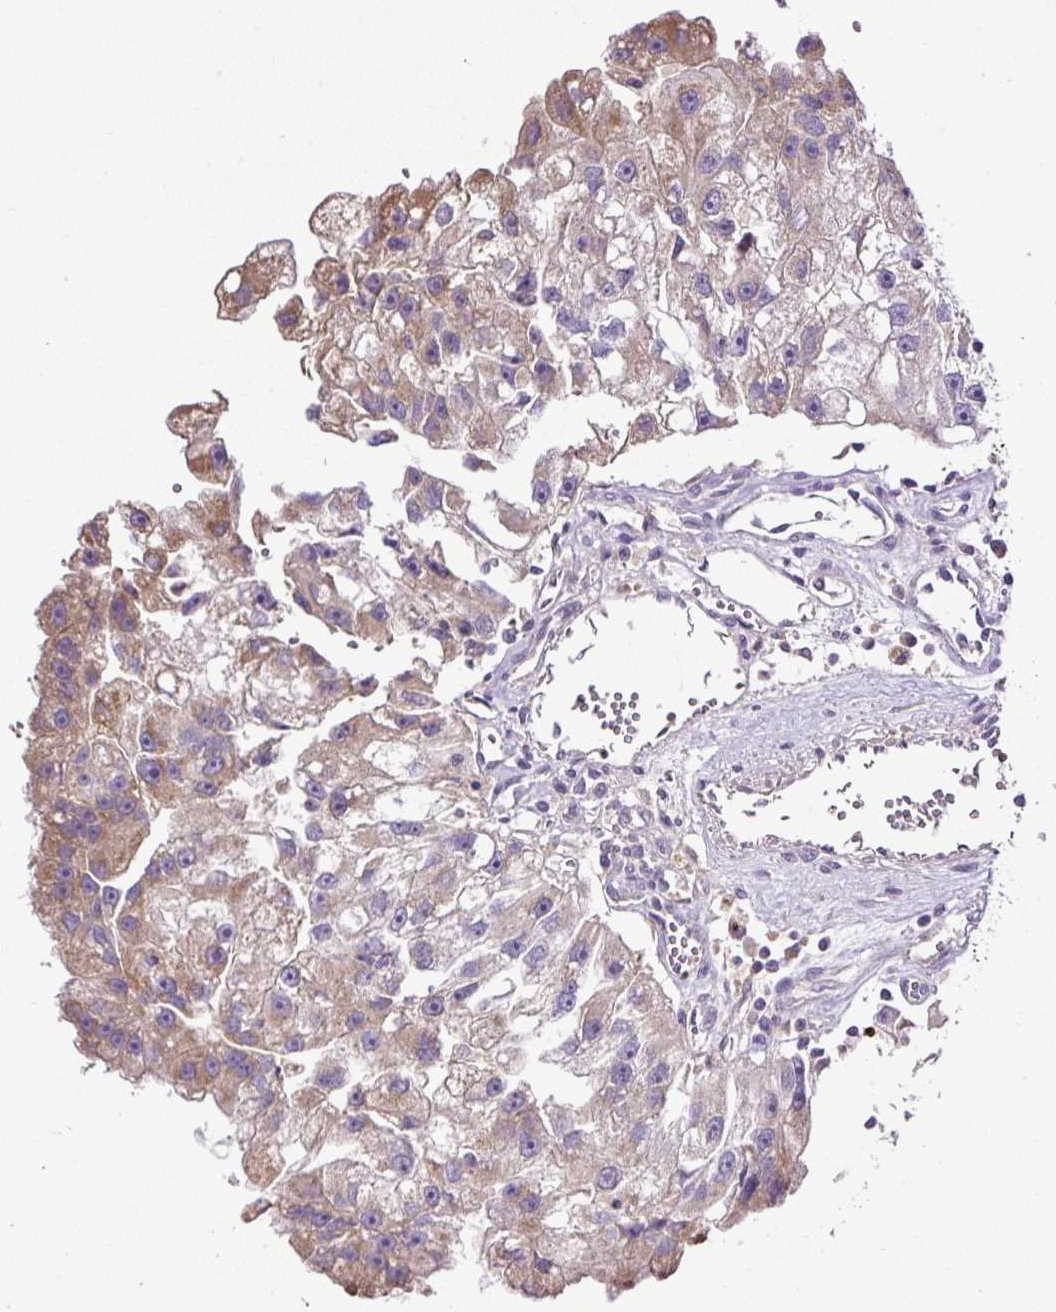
{"staining": {"intensity": "weak", "quantity": "25%-75%", "location": "cytoplasmic/membranous"}, "tissue": "renal cancer", "cell_type": "Tumor cells", "image_type": "cancer", "snomed": [{"axis": "morphology", "description": "Adenocarcinoma, NOS"}, {"axis": "topography", "description": "Kidney"}], "caption": "Immunohistochemistry (IHC) micrograph of human renal cancer stained for a protein (brown), which demonstrates low levels of weak cytoplasmic/membranous positivity in about 25%-75% of tumor cells.", "gene": "CXCL13", "patient": {"sex": "male", "age": 63}}